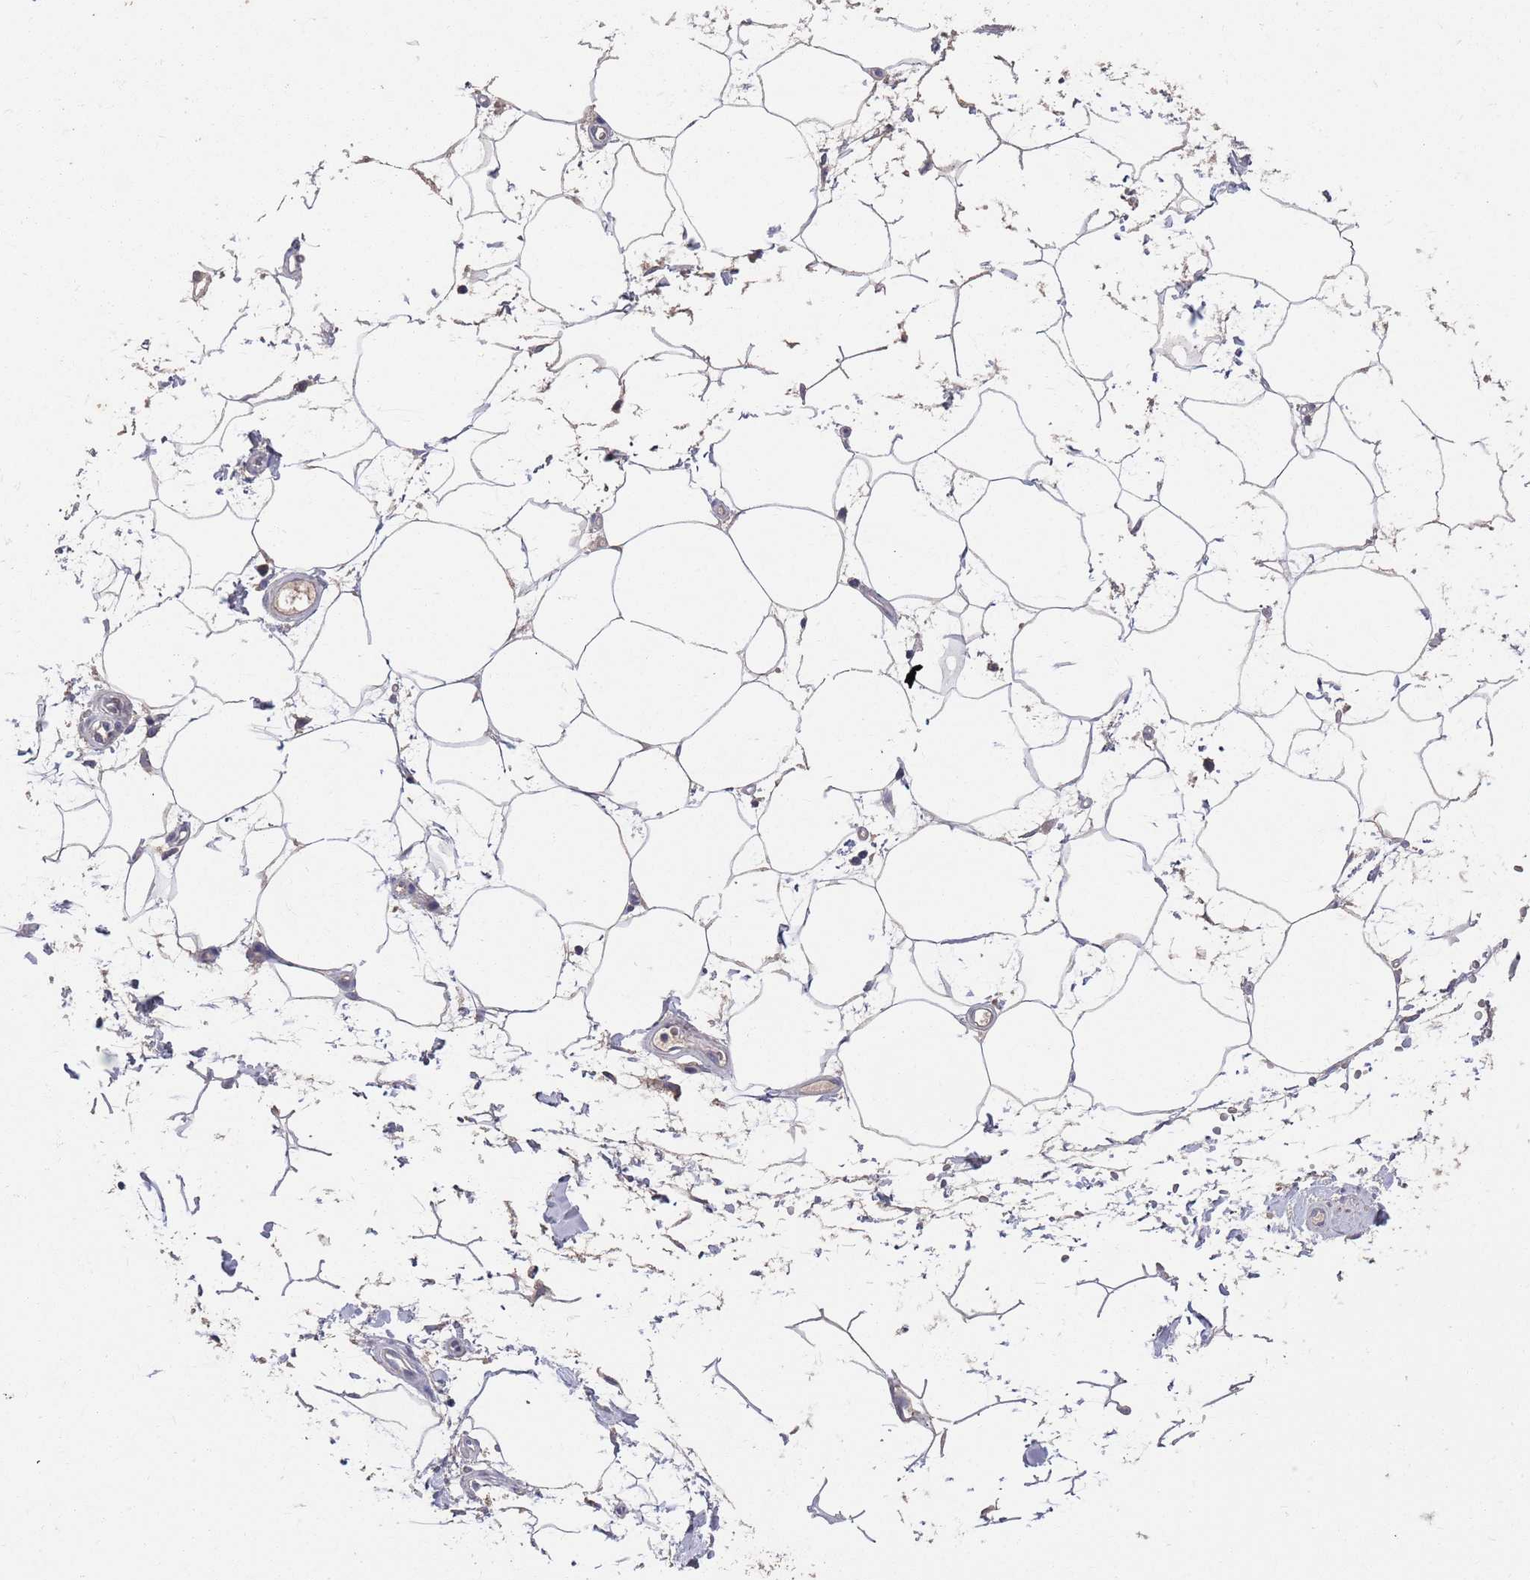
{"staining": {"intensity": "negative", "quantity": "none", "location": "none"}, "tissue": "adipose tissue", "cell_type": "Adipocytes", "image_type": "normal", "snomed": [{"axis": "morphology", "description": "Normal tissue, NOS"}, {"axis": "topography", "description": "Soft tissue"}, {"axis": "topography", "description": "Adipose tissue"}, {"axis": "topography", "description": "Vascular tissue"}, {"axis": "topography", "description": "Peripheral nerve tissue"}], "caption": "IHC photomicrograph of benign adipose tissue: human adipose tissue stained with DAB displays no significant protein staining in adipocytes.", "gene": "BTBD18", "patient": {"sex": "male", "age": 74}}